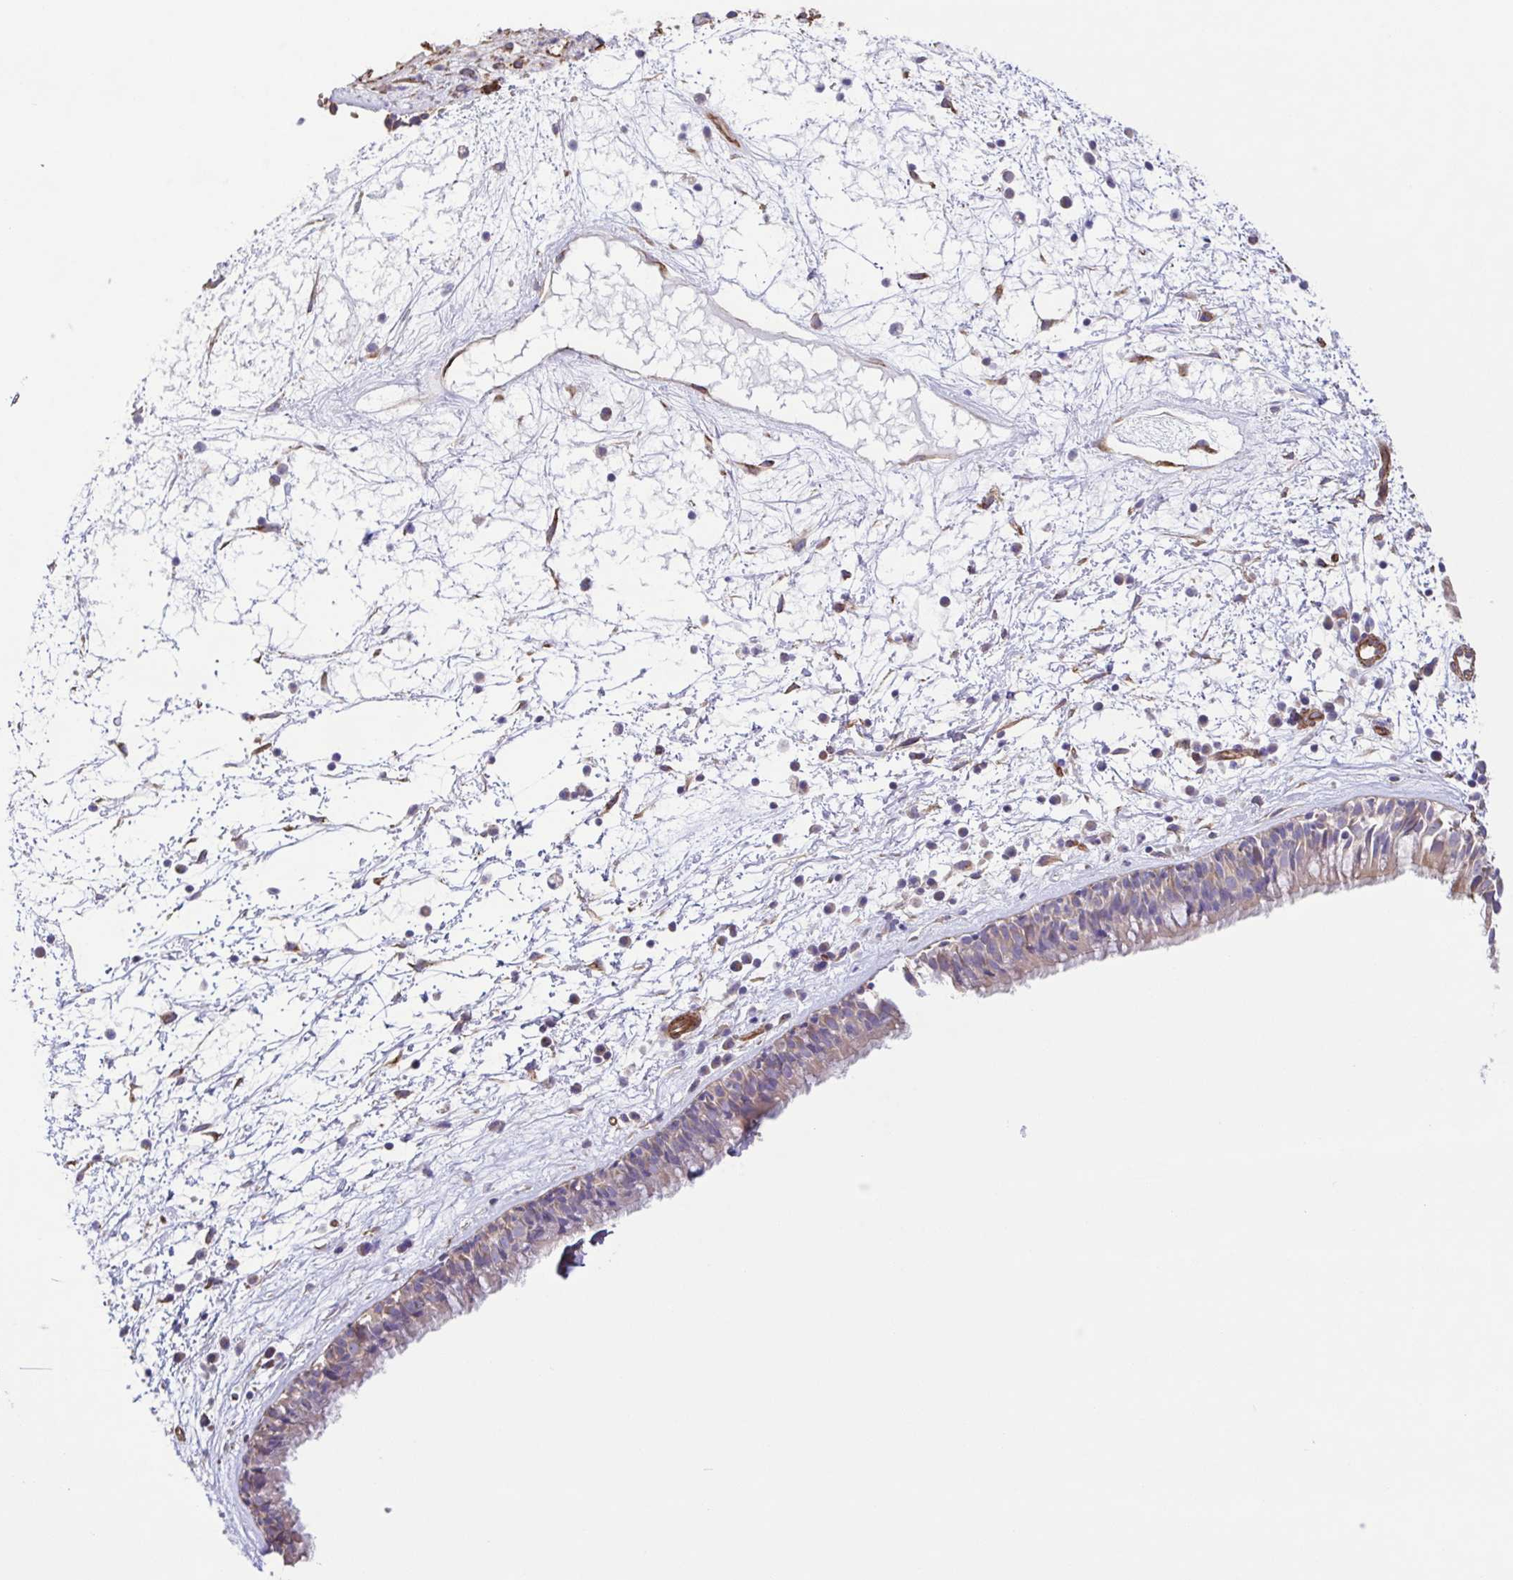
{"staining": {"intensity": "weak", "quantity": "25%-75%", "location": "cytoplasmic/membranous"}, "tissue": "nasopharynx", "cell_type": "Respiratory epithelial cells", "image_type": "normal", "snomed": [{"axis": "morphology", "description": "Normal tissue, NOS"}, {"axis": "topography", "description": "Nasopharynx"}], "caption": "Immunohistochemistry of normal human nasopharynx shows low levels of weak cytoplasmic/membranous positivity in approximately 25%-75% of respiratory epithelial cells.", "gene": "FLT1", "patient": {"sex": "male", "age": 24}}